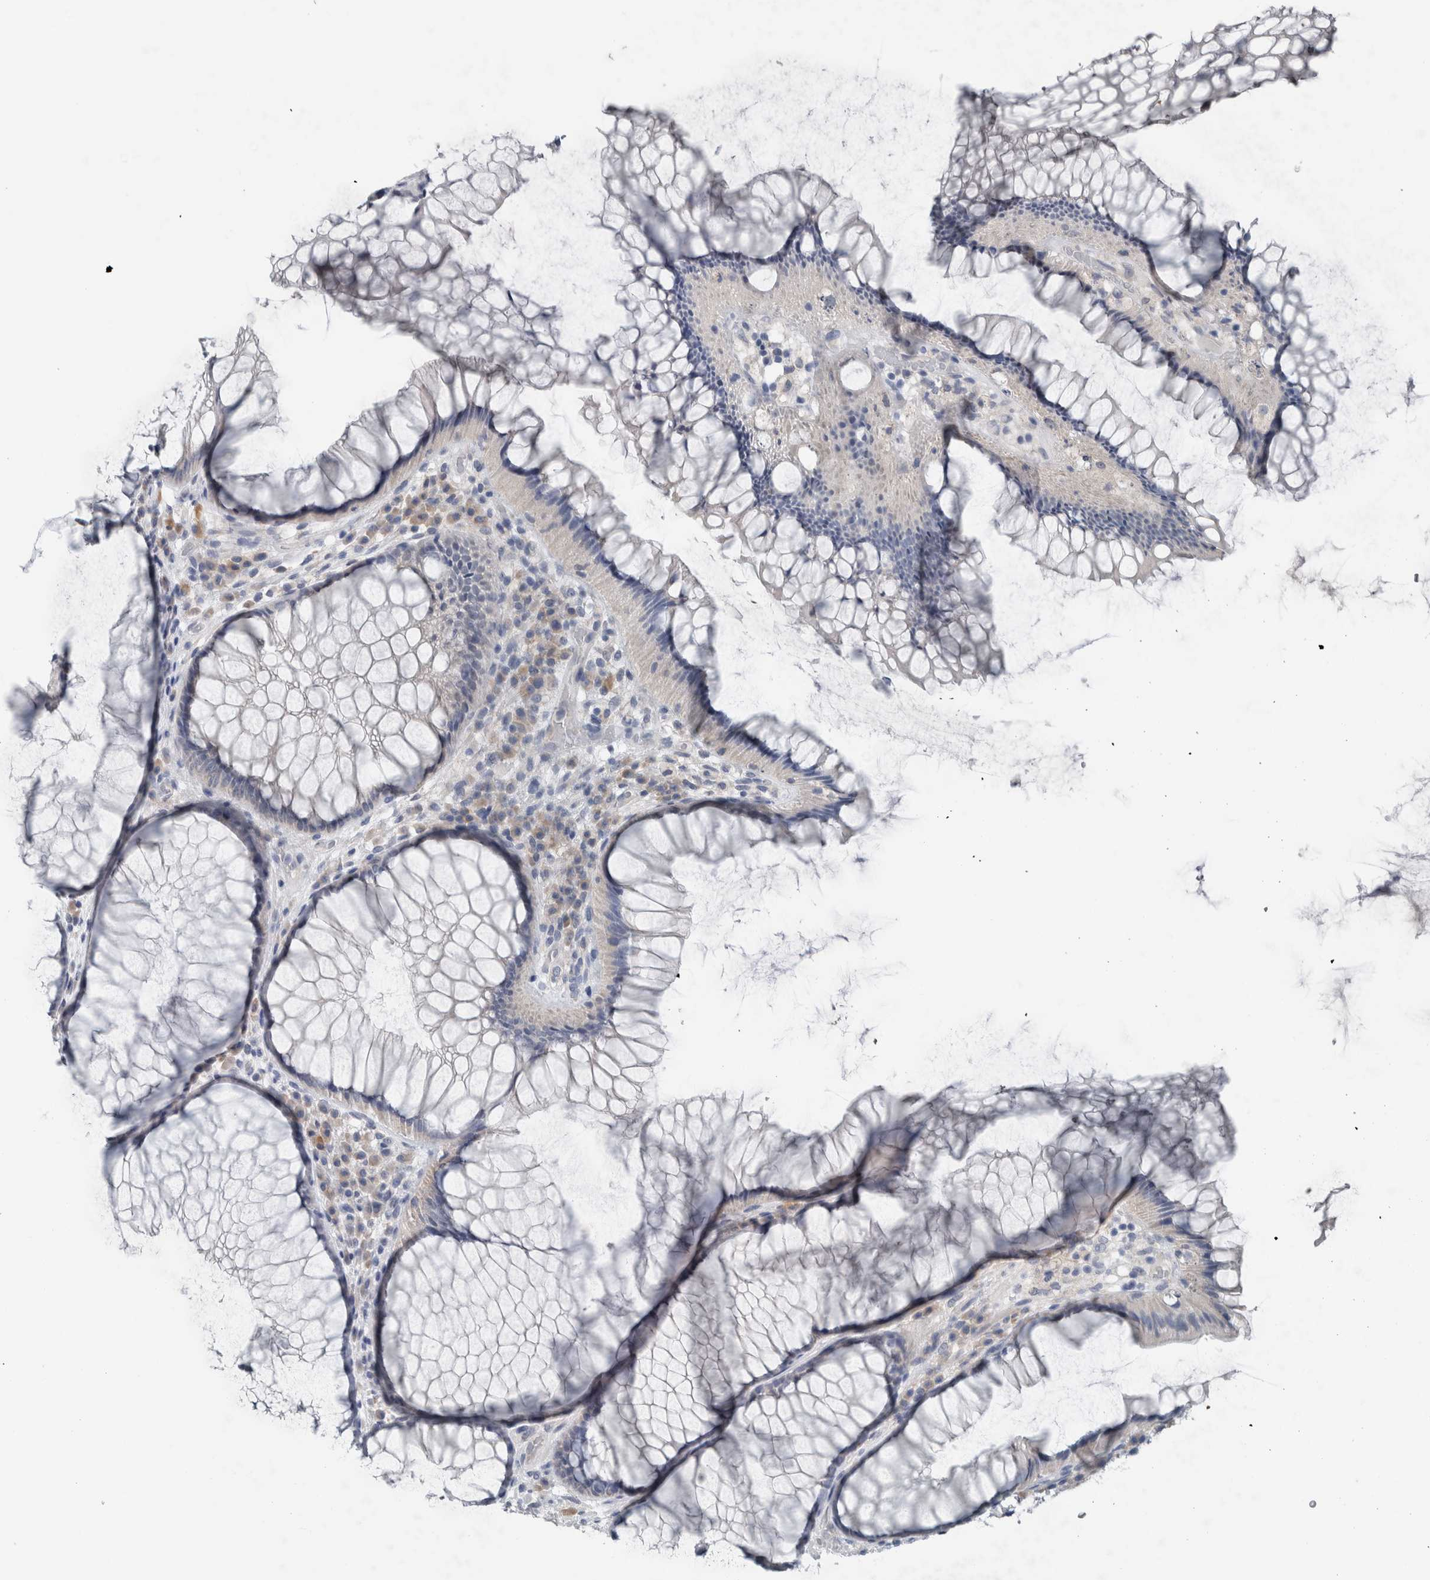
{"staining": {"intensity": "negative", "quantity": "none", "location": "none"}, "tissue": "rectum", "cell_type": "Glandular cells", "image_type": "normal", "snomed": [{"axis": "morphology", "description": "Normal tissue, NOS"}, {"axis": "topography", "description": "Rectum"}], "caption": "Immunohistochemistry (IHC) micrograph of unremarkable human rectum stained for a protein (brown), which shows no staining in glandular cells.", "gene": "CRNN", "patient": {"sex": "male", "age": 51}}